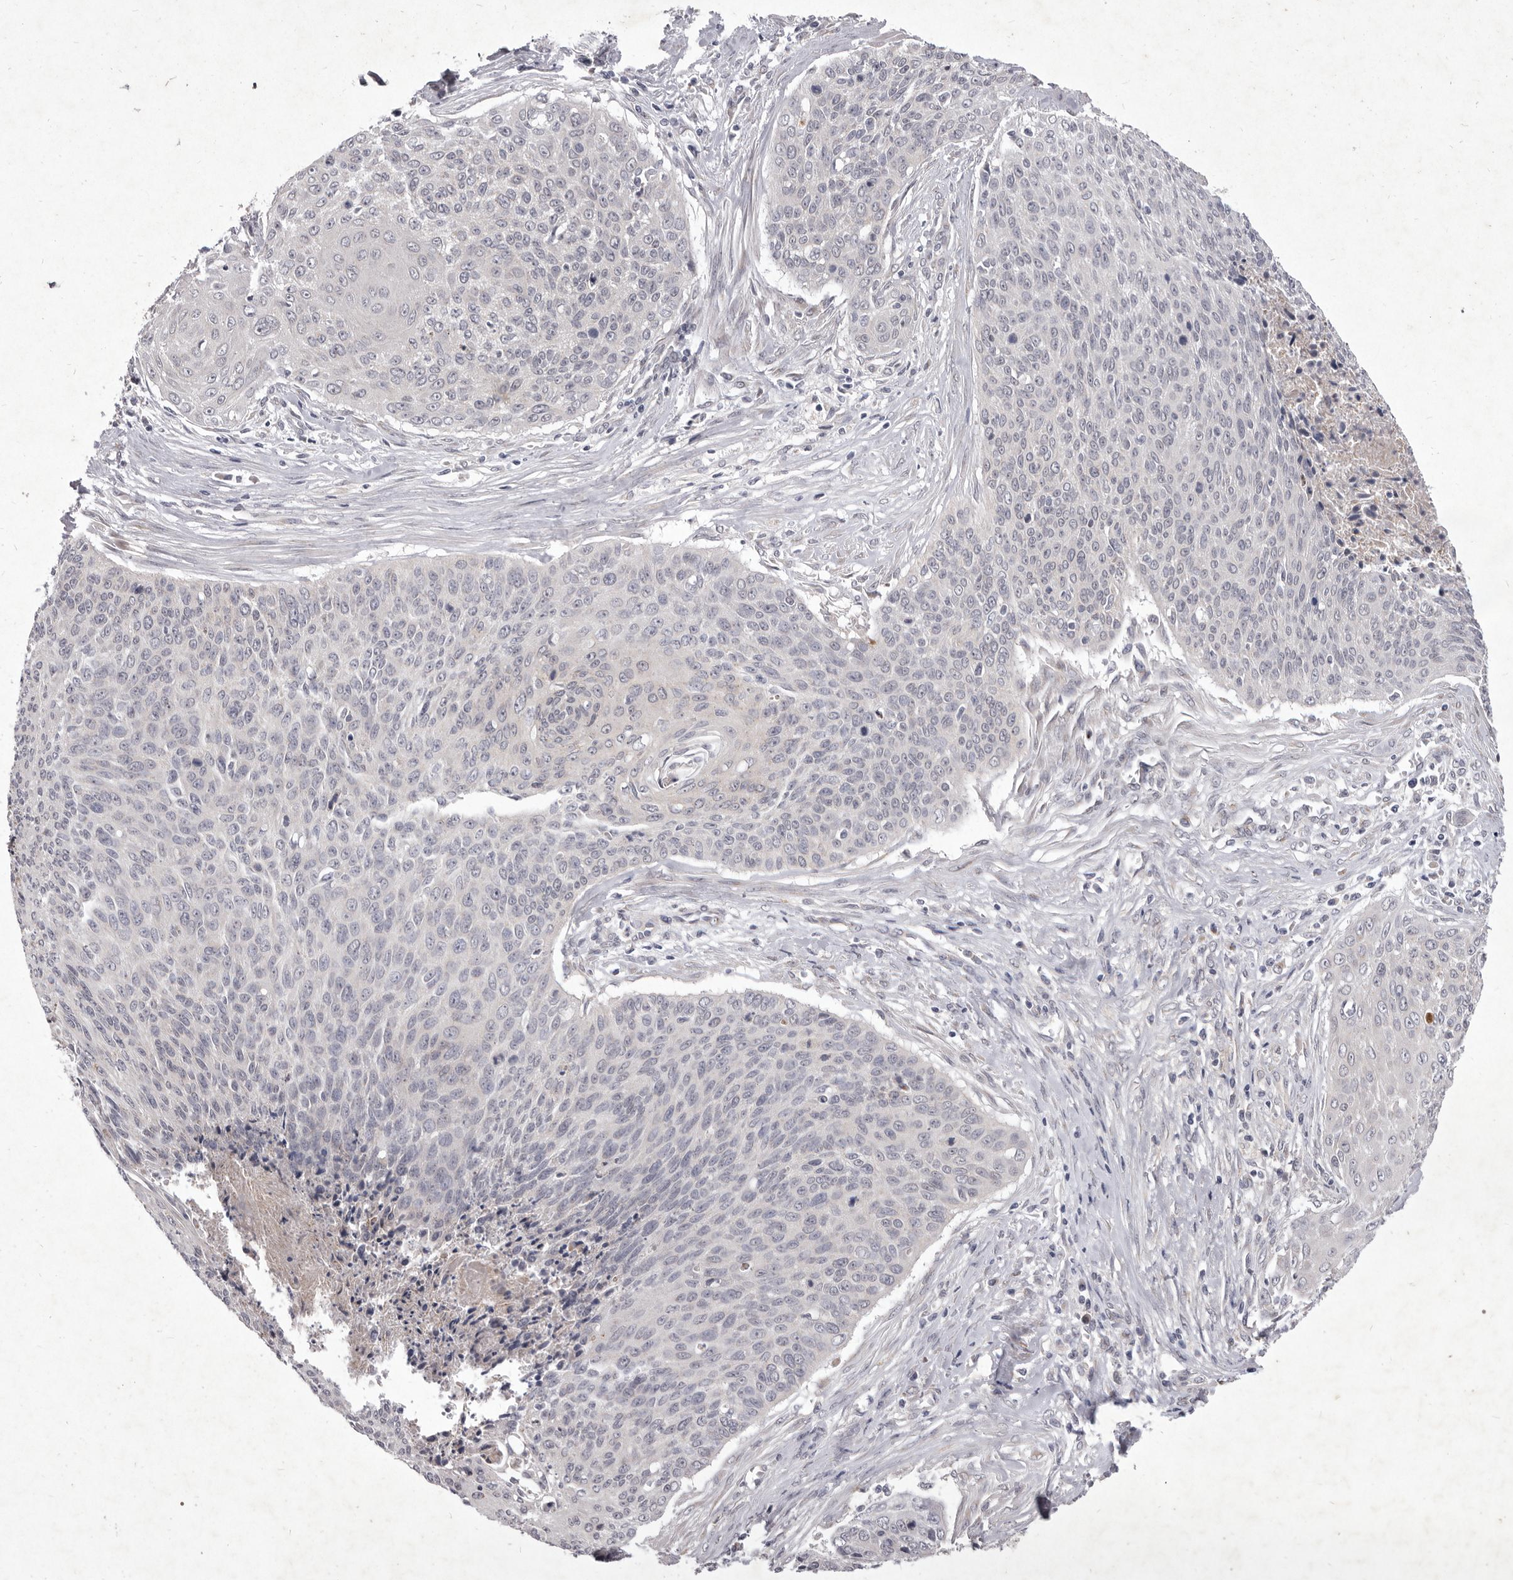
{"staining": {"intensity": "negative", "quantity": "none", "location": "none"}, "tissue": "cervical cancer", "cell_type": "Tumor cells", "image_type": "cancer", "snomed": [{"axis": "morphology", "description": "Squamous cell carcinoma, NOS"}, {"axis": "topography", "description": "Cervix"}], "caption": "The micrograph shows no staining of tumor cells in squamous cell carcinoma (cervical). (Stains: DAB immunohistochemistry with hematoxylin counter stain, Microscopy: brightfield microscopy at high magnification).", "gene": "P2RX6", "patient": {"sex": "female", "age": 55}}